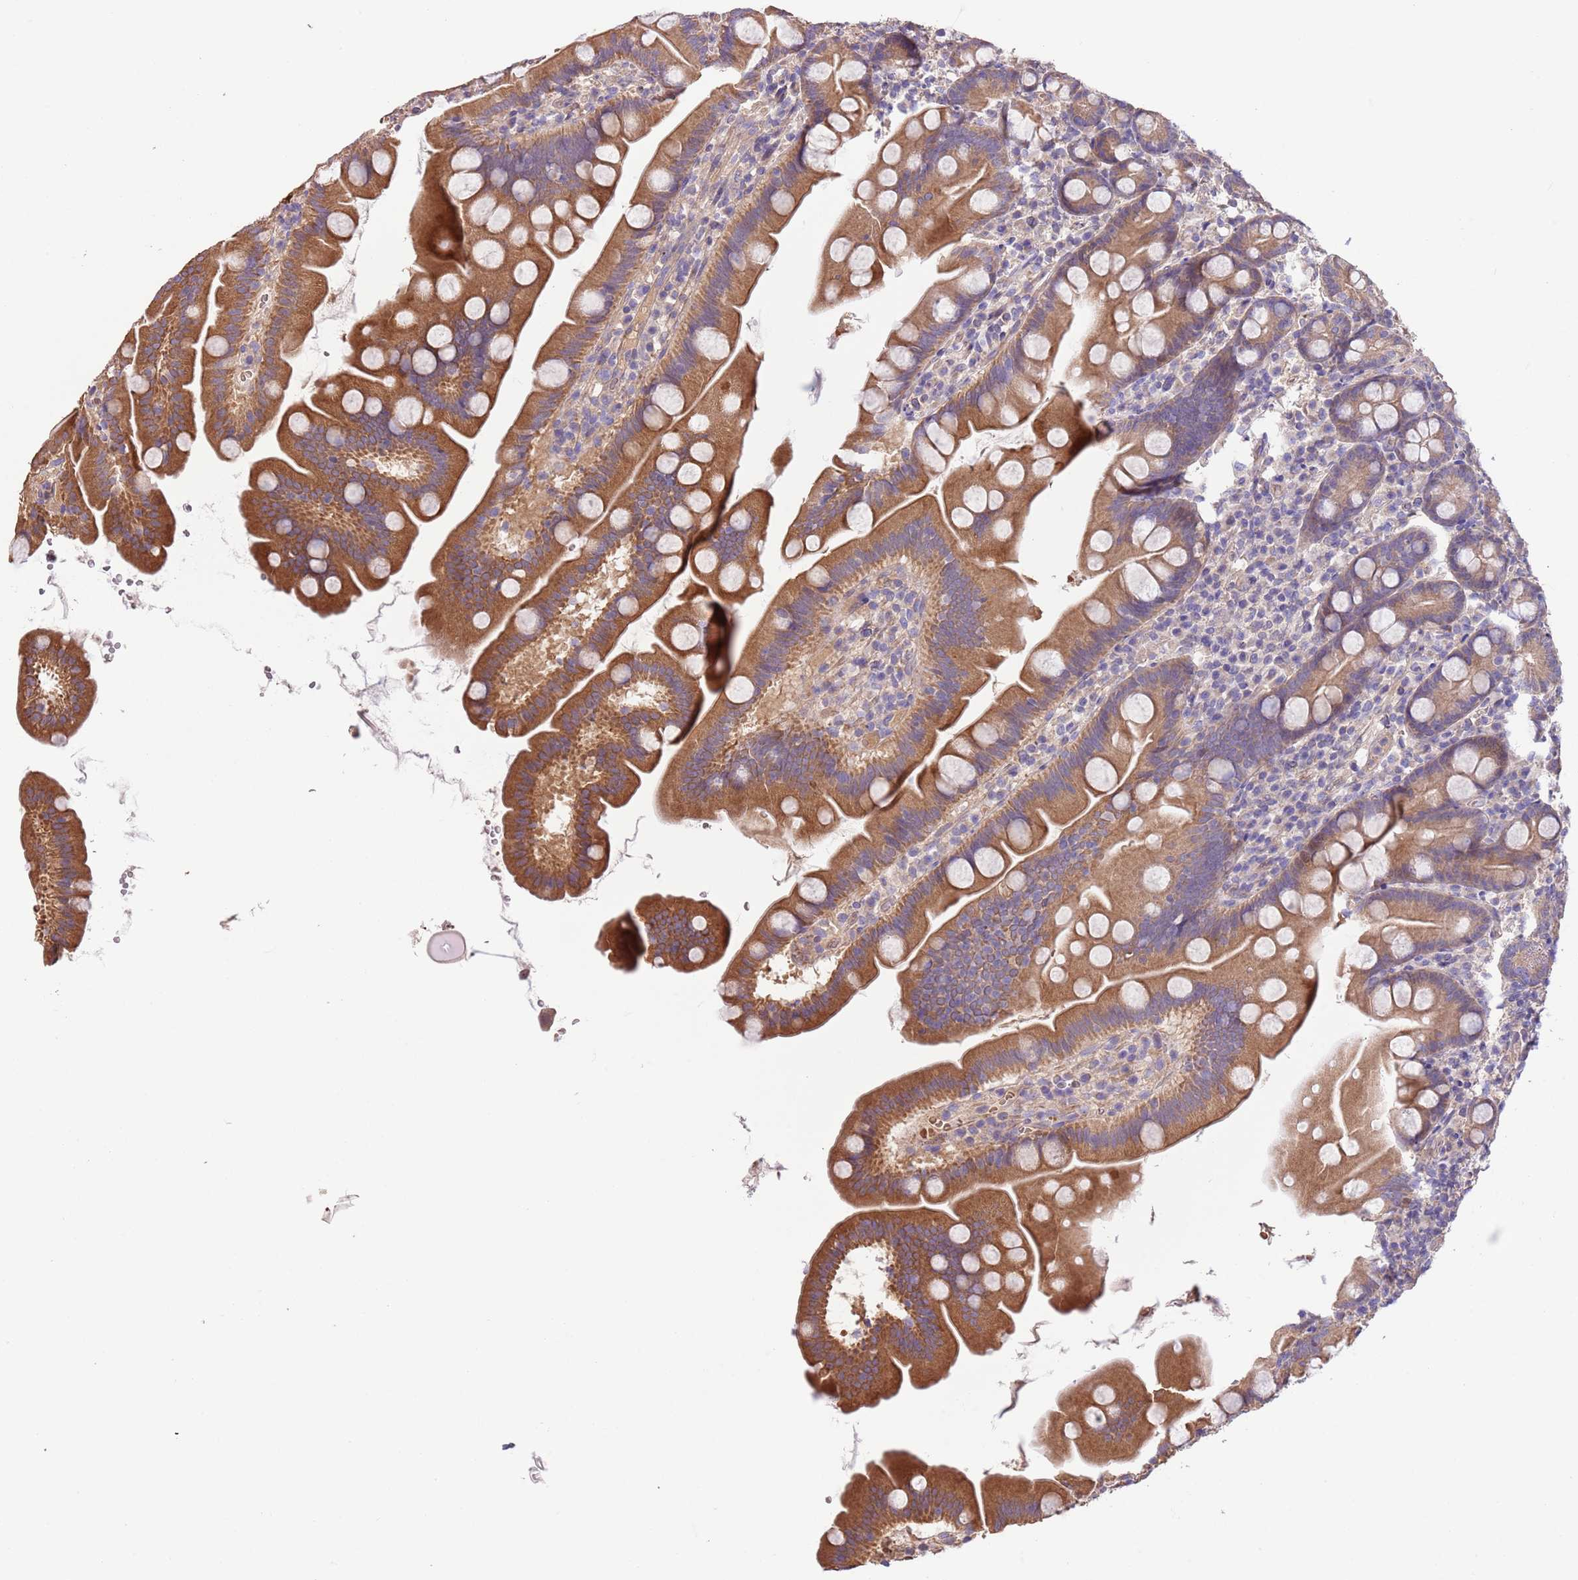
{"staining": {"intensity": "moderate", "quantity": ">75%", "location": "cytoplasmic/membranous"}, "tissue": "small intestine", "cell_type": "Glandular cells", "image_type": "normal", "snomed": [{"axis": "morphology", "description": "Normal tissue, NOS"}, {"axis": "topography", "description": "Small intestine"}], "caption": "A histopathology image showing moderate cytoplasmic/membranous expression in approximately >75% of glandular cells in normal small intestine, as visualized by brown immunohistochemical staining.", "gene": "FAM89B", "patient": {"sex": "female", "age": 68}}